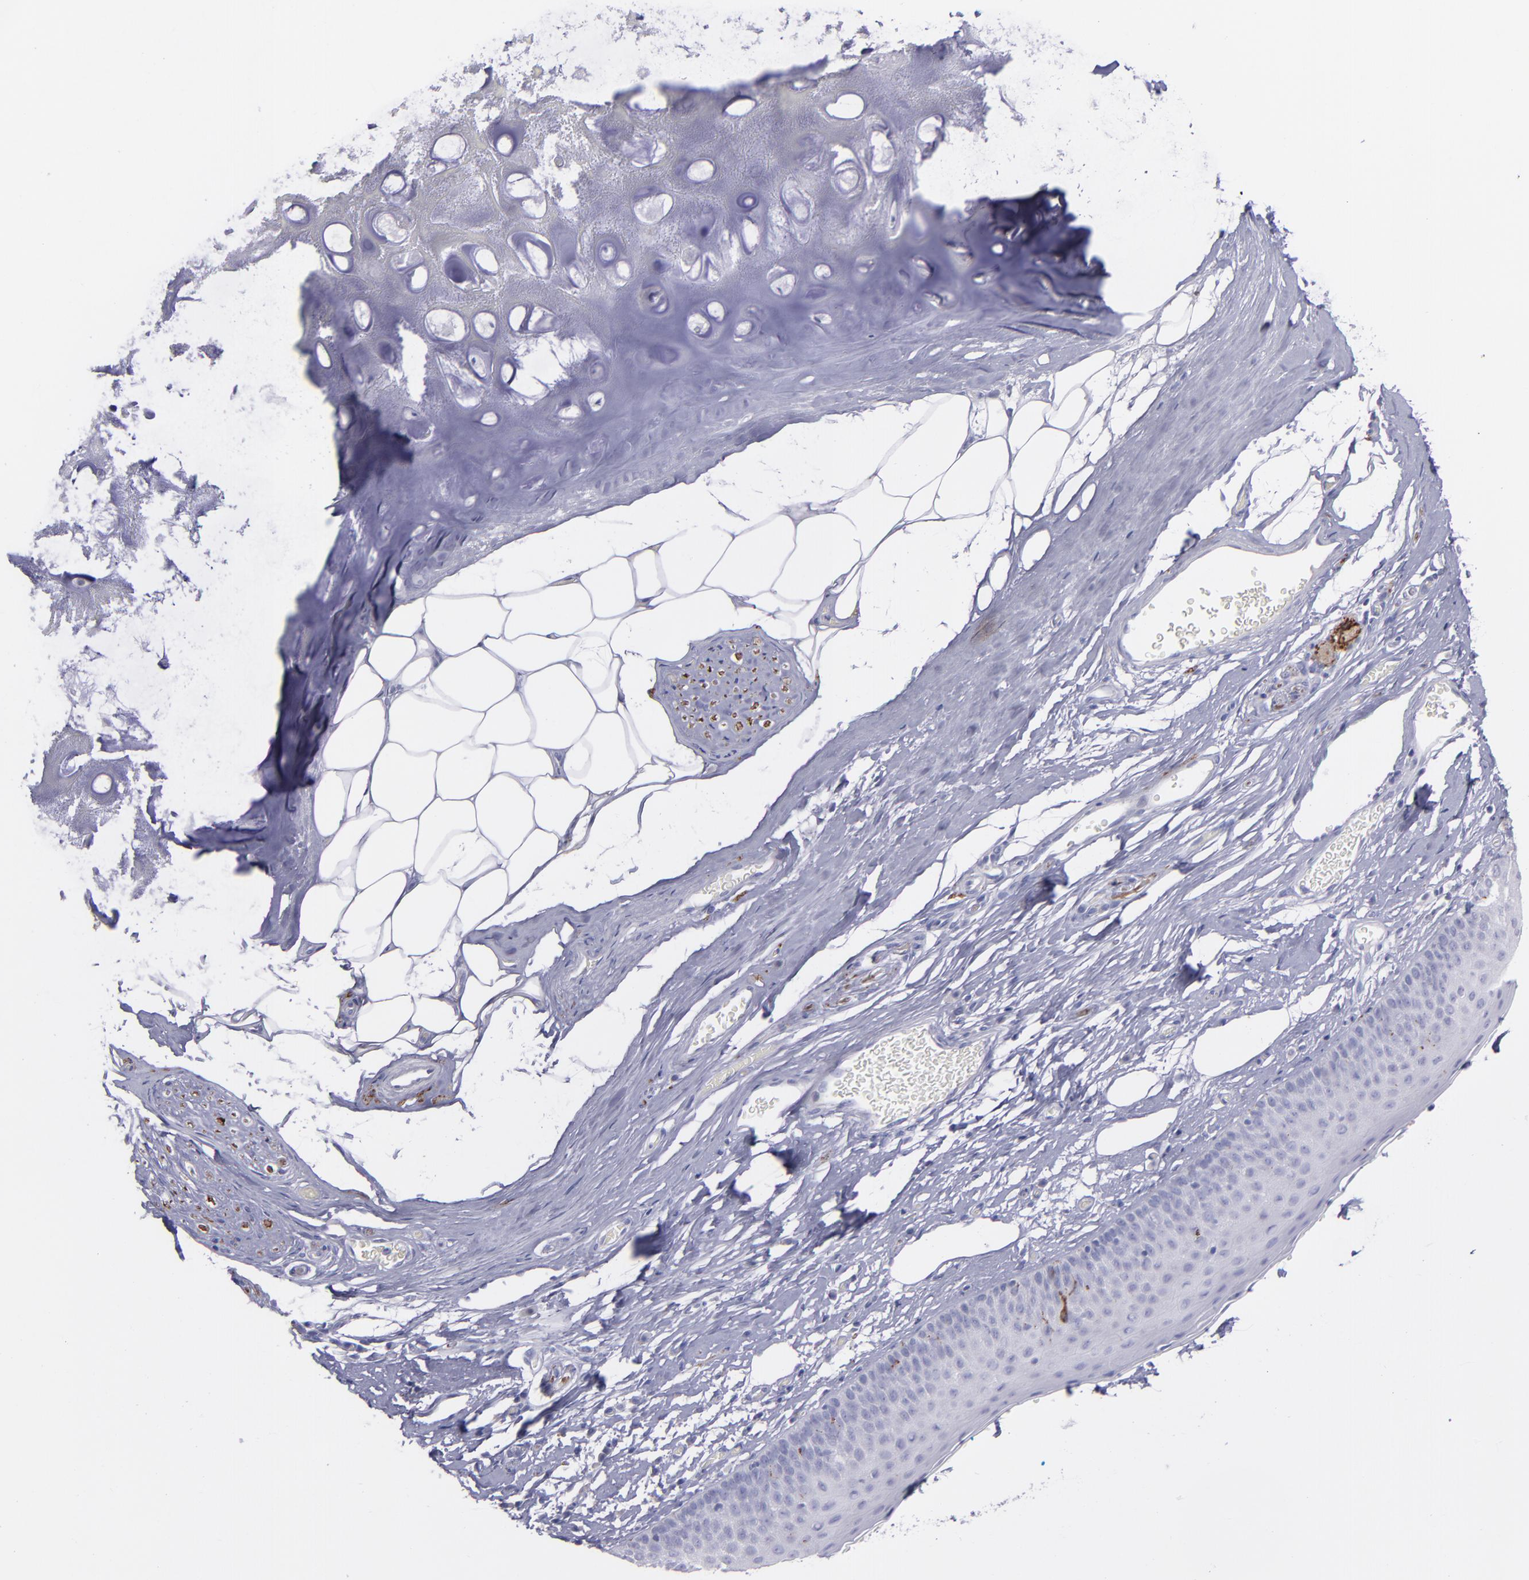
{"staining": {"intensity": "negative", "quantity": "none", "location": "none"}, "tissue": "nasopharynx", "cell_type": "Respiratory epithelial cells", "image_type": "normal", "snomed": [{"axis": "morphology", "description": "Normal tissue, NOS"}, {"axis": "topography", "description": "Nasopharynx"}], "caption": "This is an IHC image of normal human nasopharynx. There is no staining in respiratory epithelial cells.", "gene": "SNAP25", "patient": {"sex": "male", "age": 56}}